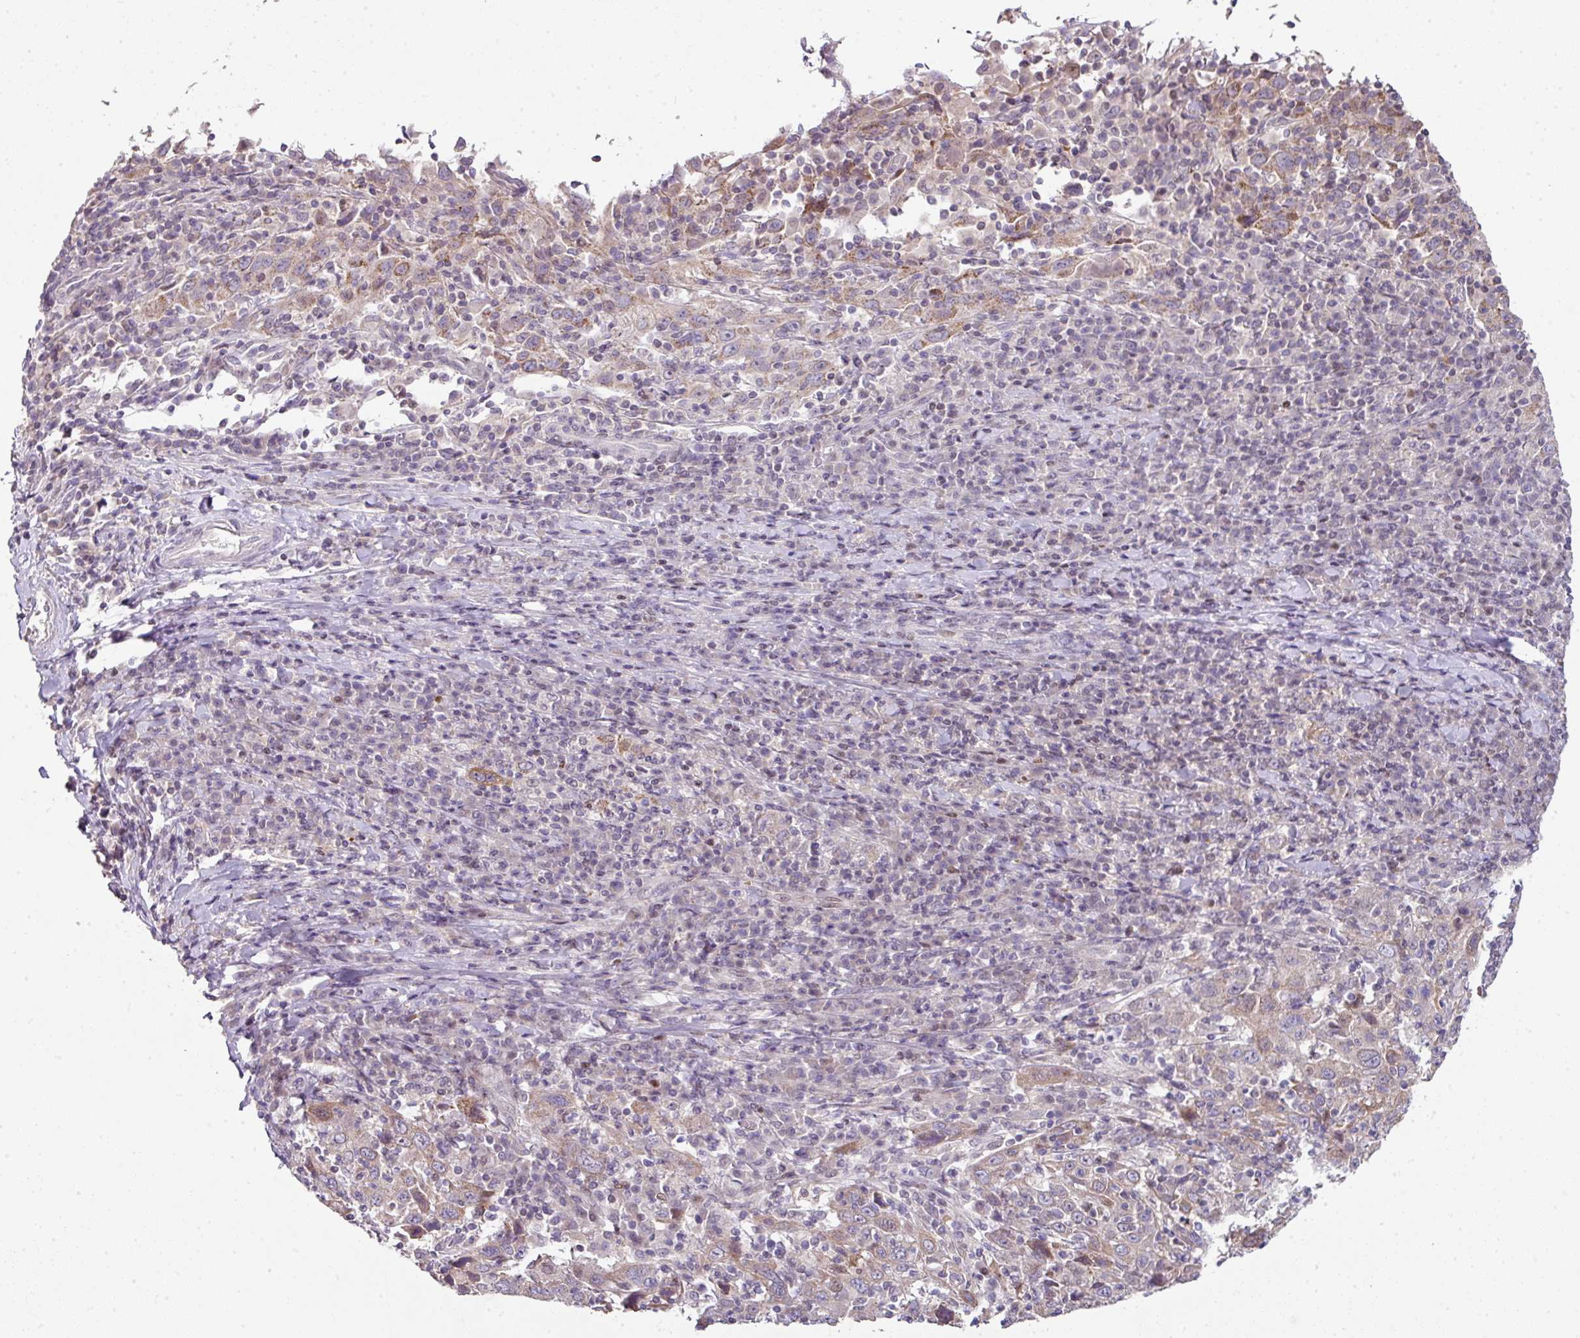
{"staining": {"intensity": "weak", "quantity": "<25%", "location": "cytoplasmic/membranous"}, "tissue": "cervical cancer", "cell_type": "Tumor cells", "image_type": "cancer", "snomed": [{"axis": "morphology", "description": "Squamous cell carcinoma, NOS"}, {"axis": "topography", "description": "Cervix"}], "caption": "Immunohistochemical staining of human cervical cancer reveals no significant positivity in tumor cells. Nuclei are stained in blue.", "gene": "ANKRD18A", "patient": {"sex": "female", "age": 46}}